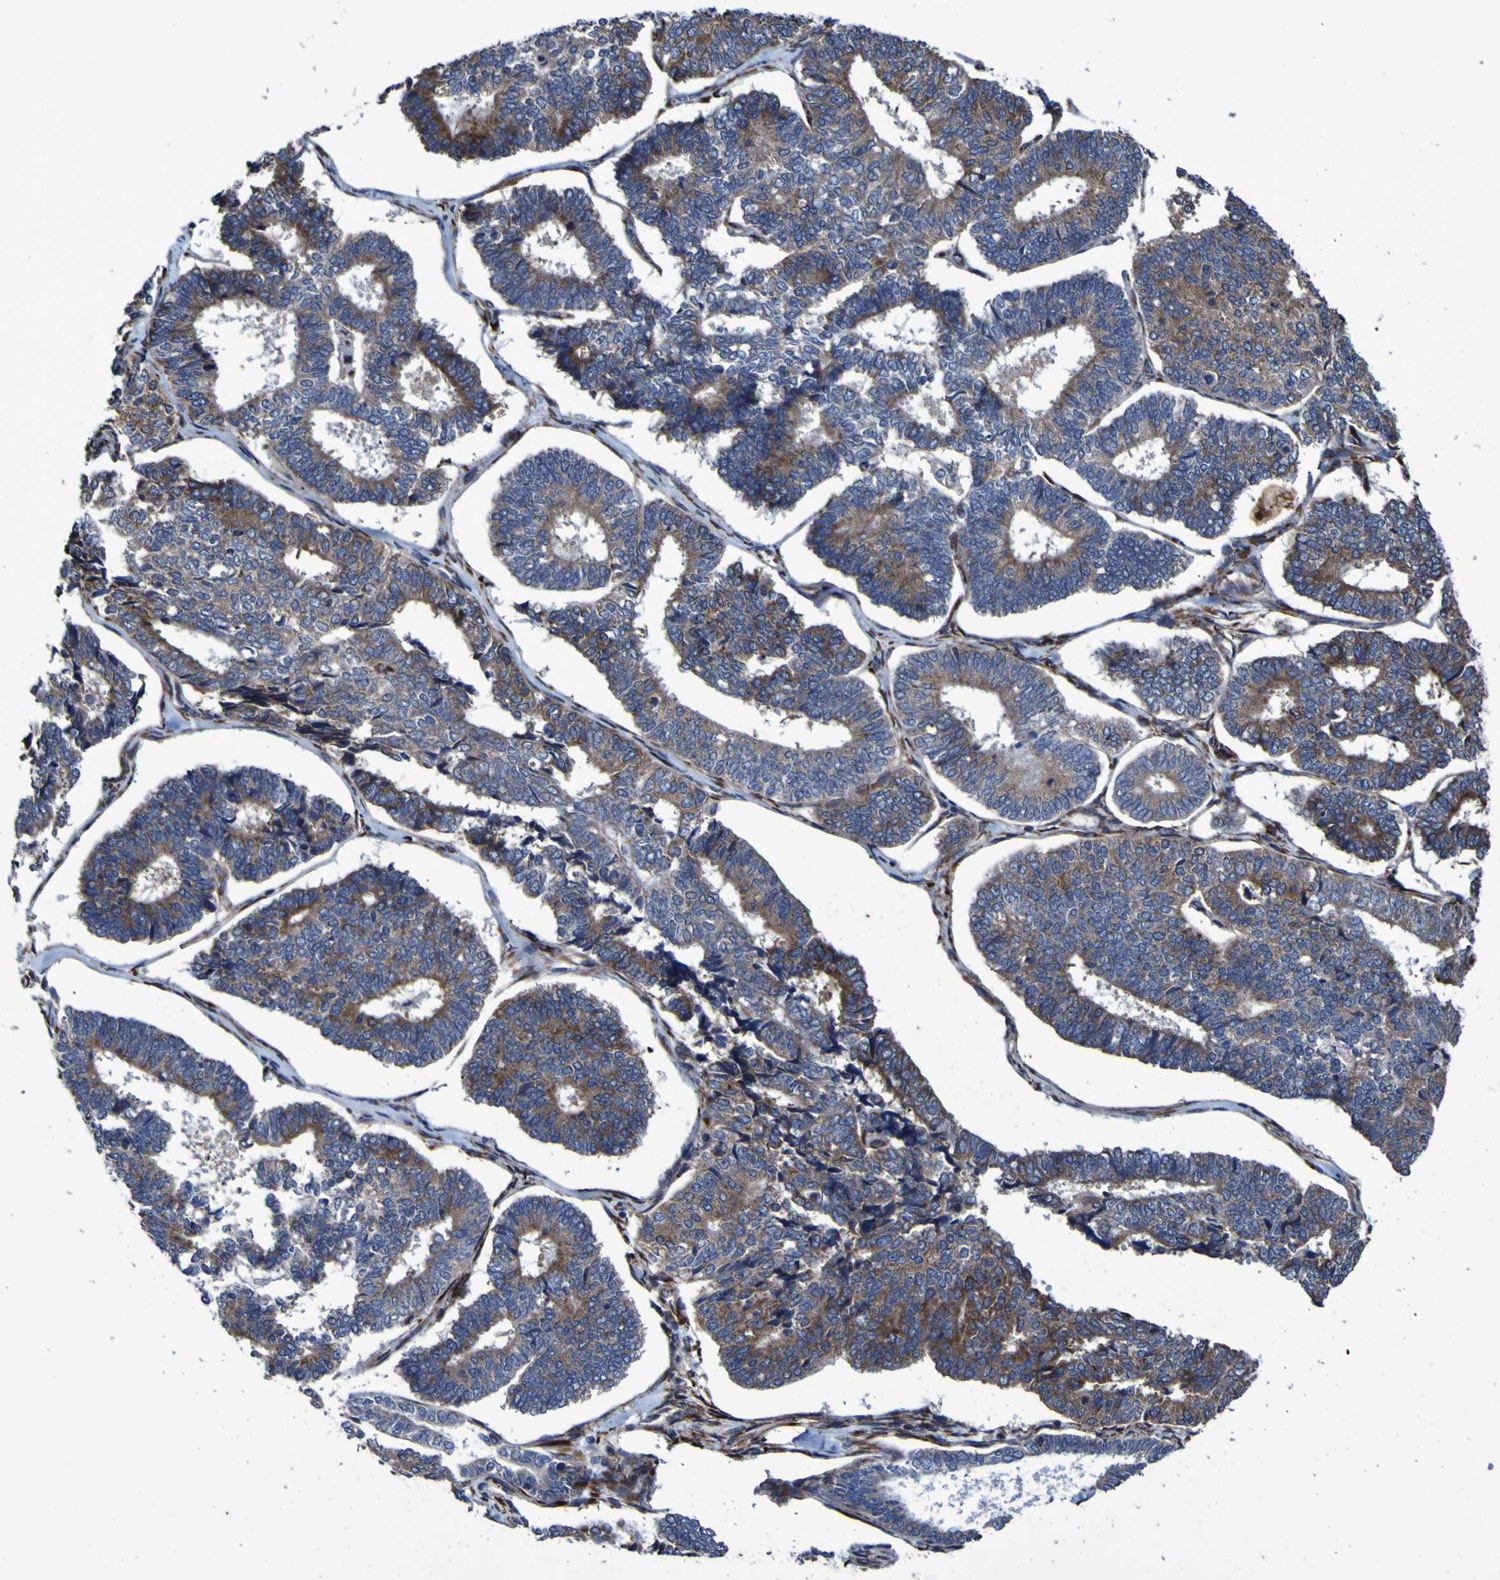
{"staining": {"intensity": "moderate", "quantity": ">75%", "location": "cytoplasmic/membranous"}, "tissue": "endometrial cancer", "cell_type": "Tumor cells", "image_type": "cancer", "snomed": [{"axis": "morphology", "description": "Adenocarcinoma, NOS"}, {"axis": "topography", "description": "Endometrium"}], "caption": "Immunohistochemistry (IHC) (DAB (3,3'-diaminobenzidine)) staining of adenocarcinoma (endometrial) displays moderate cytoplasmic/membranous protein positivity in approximately >75% of tumor cells.", "gene": "P3H1", "patient": {"sex": "female", "age": 70}}